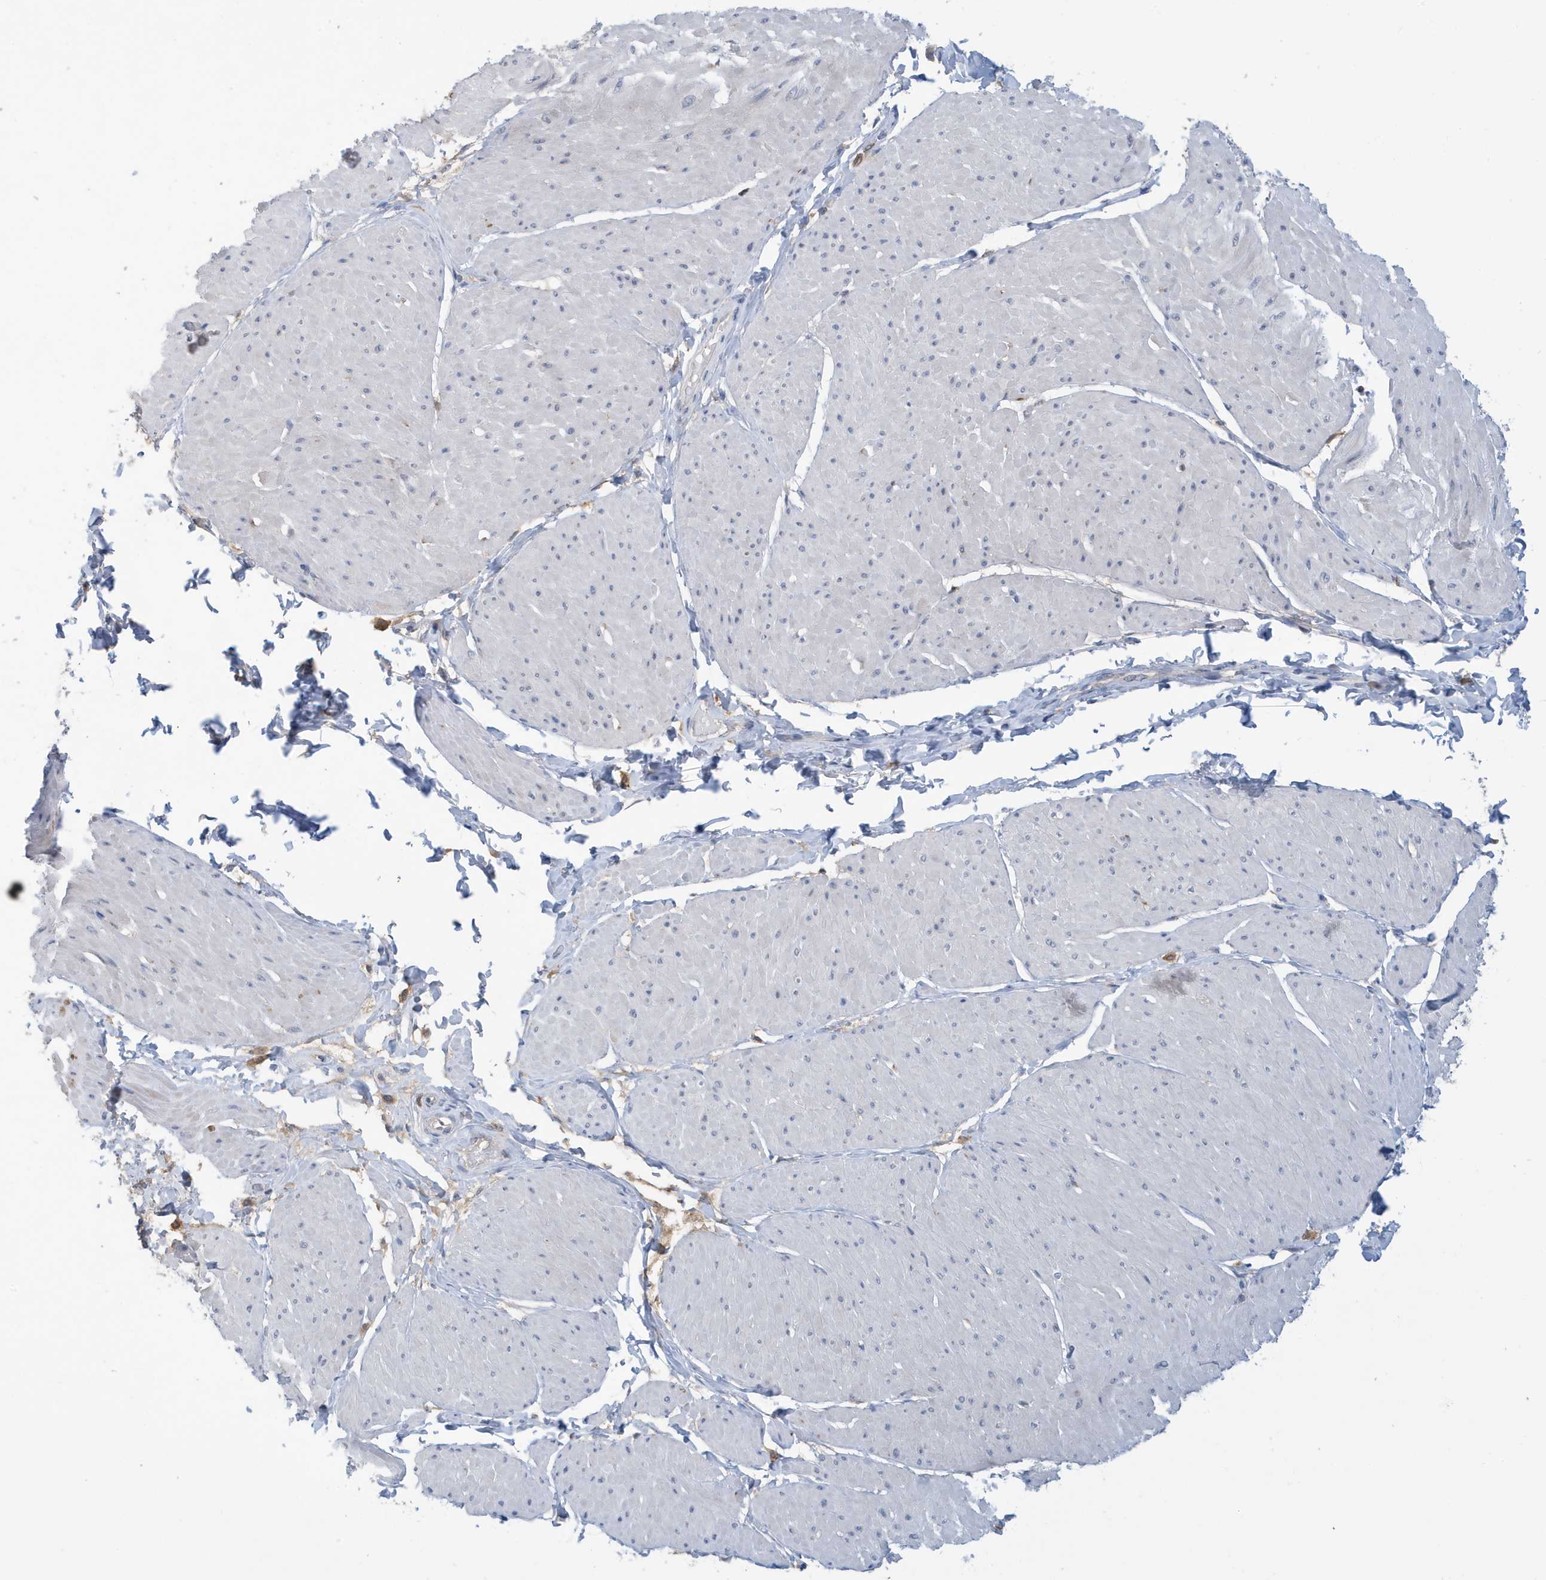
{"staining": {"intensity": "negative", "quantity": "none", "location": "none"}, "tissue": "smooth muscle", "cell_type": "Smooth muscle cells", "image_type": "normal", "snomed": [{"axis": "morphology", "description": "Urothelial carcinoma, High grade"}, {"axis": "topography", "description": "Urinary bladder"}], "caption": "This is an immunohistochemistry (IHC) image of unremarkable smooth muscle. There is no staining in smooth muscle cells.", "gene": "NSUN3", "patient": {"sex": "male", "age": 46}}